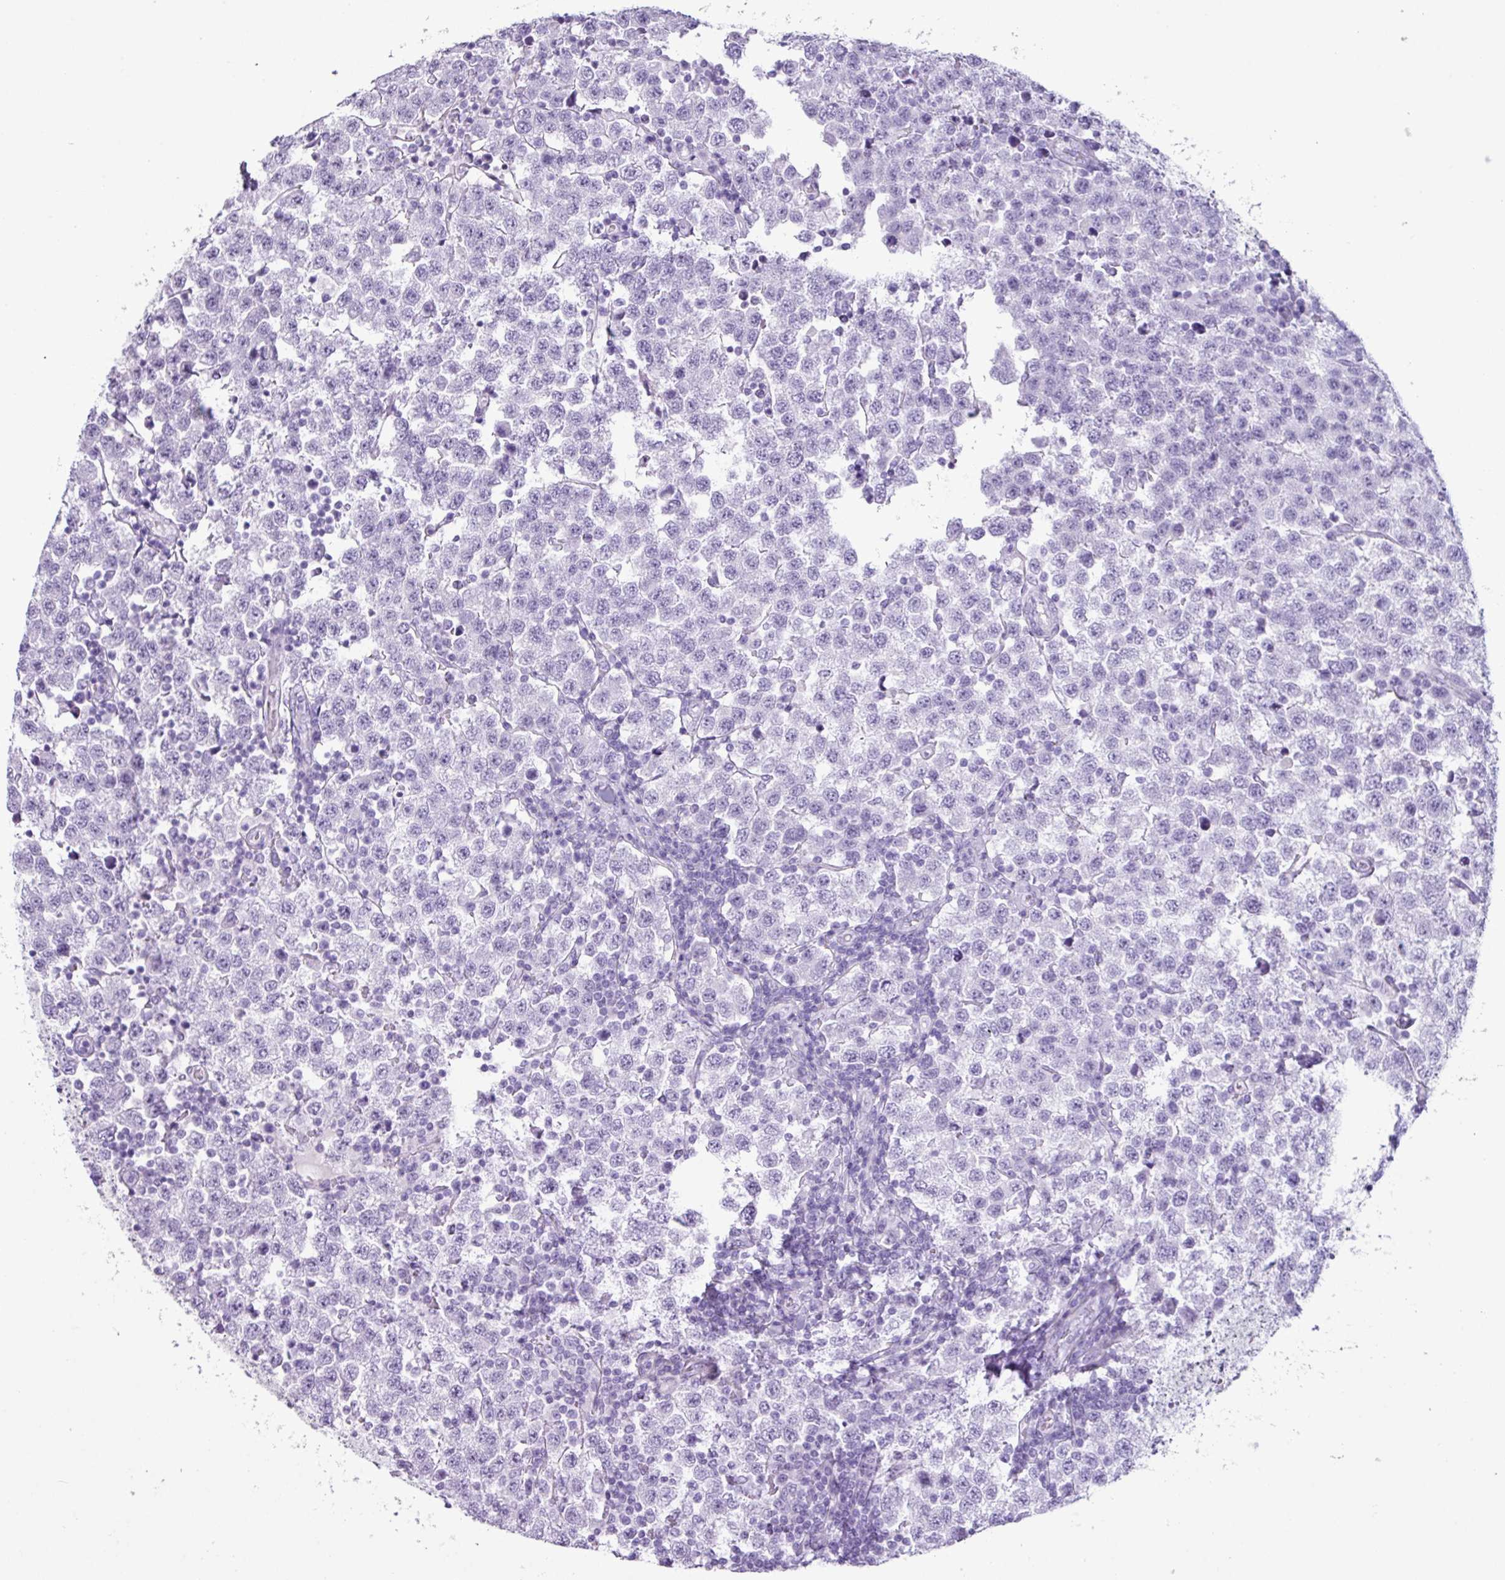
{"staining": {"intensity": "negative", "quantity": "none", "location": "none"}, "tissue": "testis cancer", "cell_type": "Tumor cells", "image_type": "cancer", "snomed": [{"axis": "morphology", "description": "Seminoma, NOS"}, {"axis": "topography", "description": "Testis"}], "caption": "This is an IHC photomicrograph of human testis seminoma. There is no staining in tumor cells.", "gene": "SCT", "patient": {"sex": "male", "age": 34}}